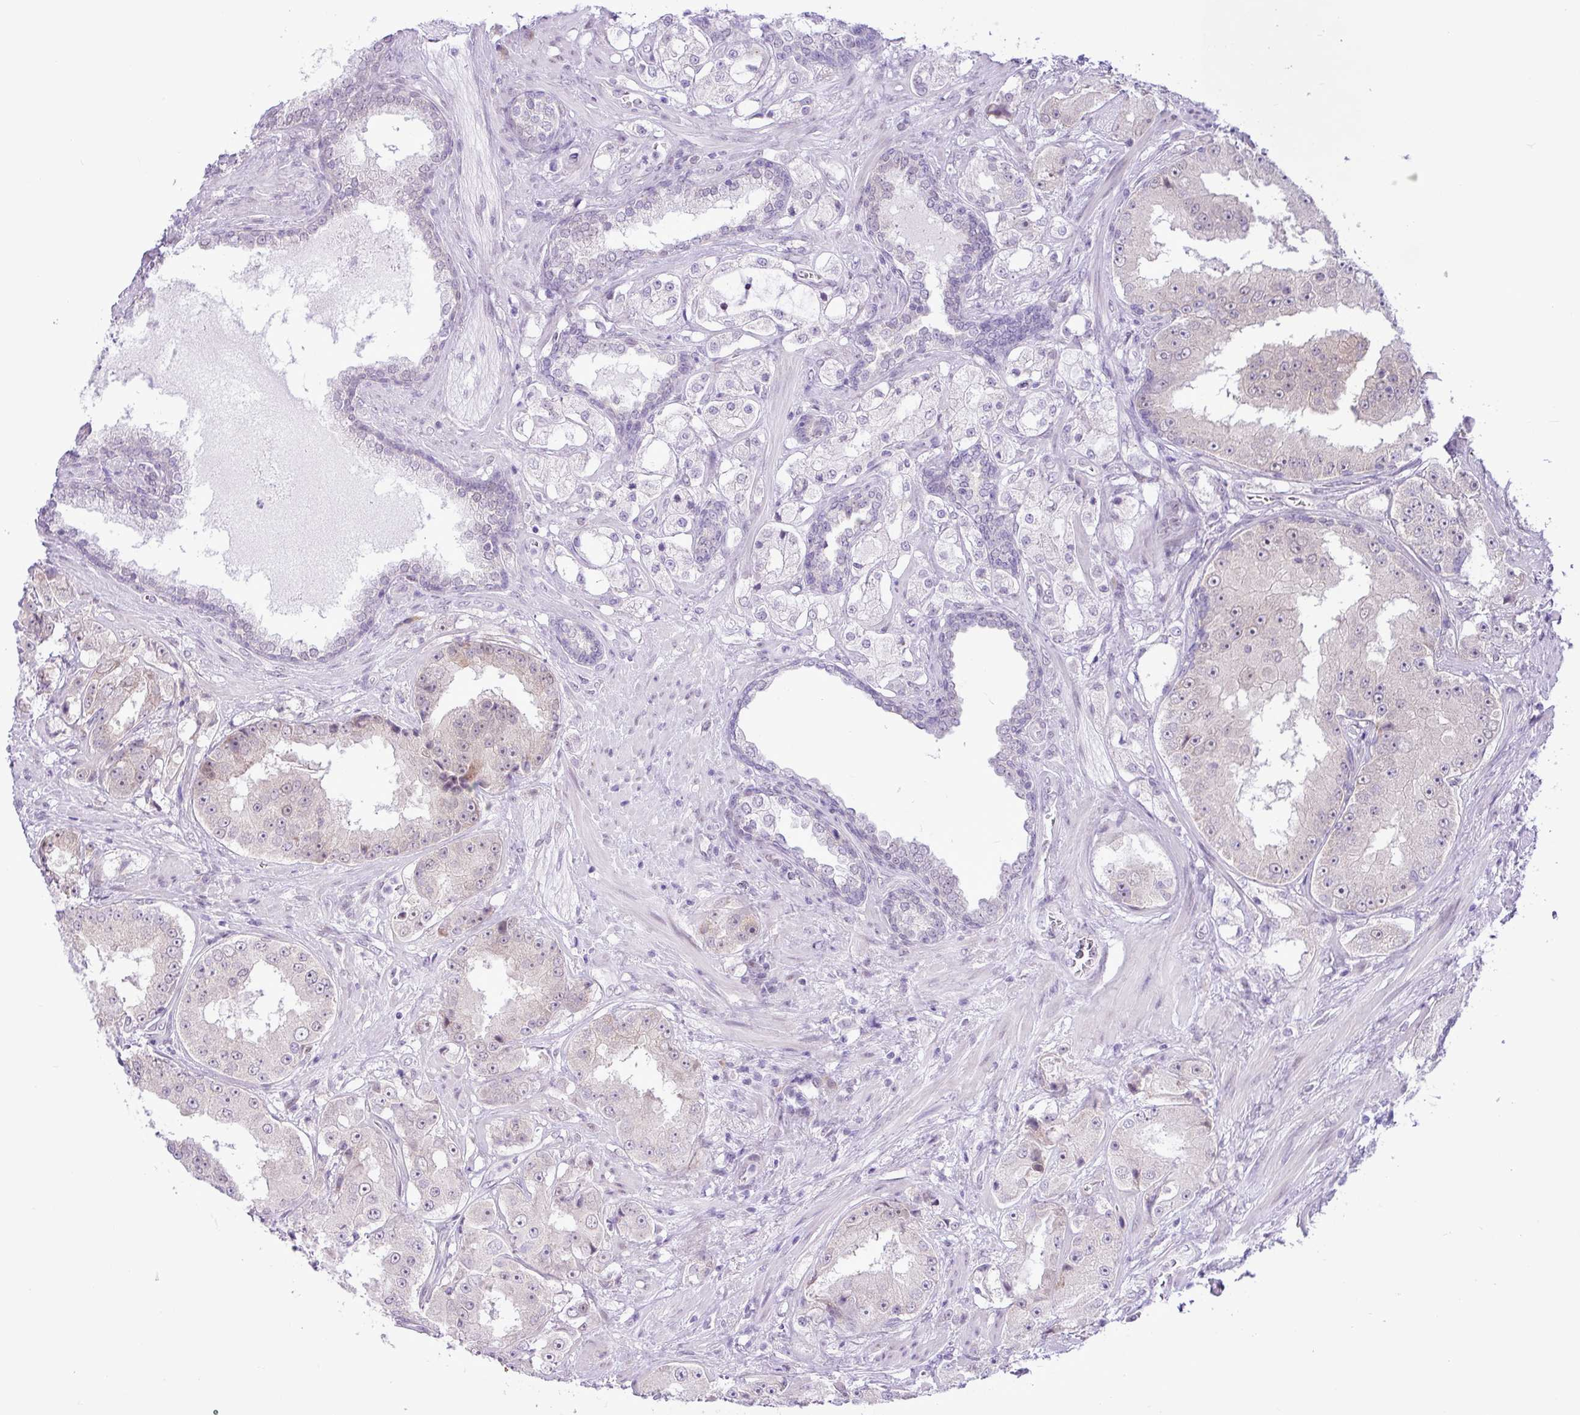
{"staining": {"intensity": "weak", "quantity": "<25%", "location": "nuclear"}, "tissue": "prostate cancer", "cell_type": "Tumor cells", "image_type": "cancer", "snomed": [{"axis": "morphology", "description": "Adenocarcinoma, High grade"}, {"axis": "topography", "description": "Prostate"}], "caption": "Prostate high-grade adenocarcinoma stained for a protein using immunohistochemistry exhibits no expression tumor cells.", "gene": "ELOA2", "patient": {"sex": "male", "age": 73}}